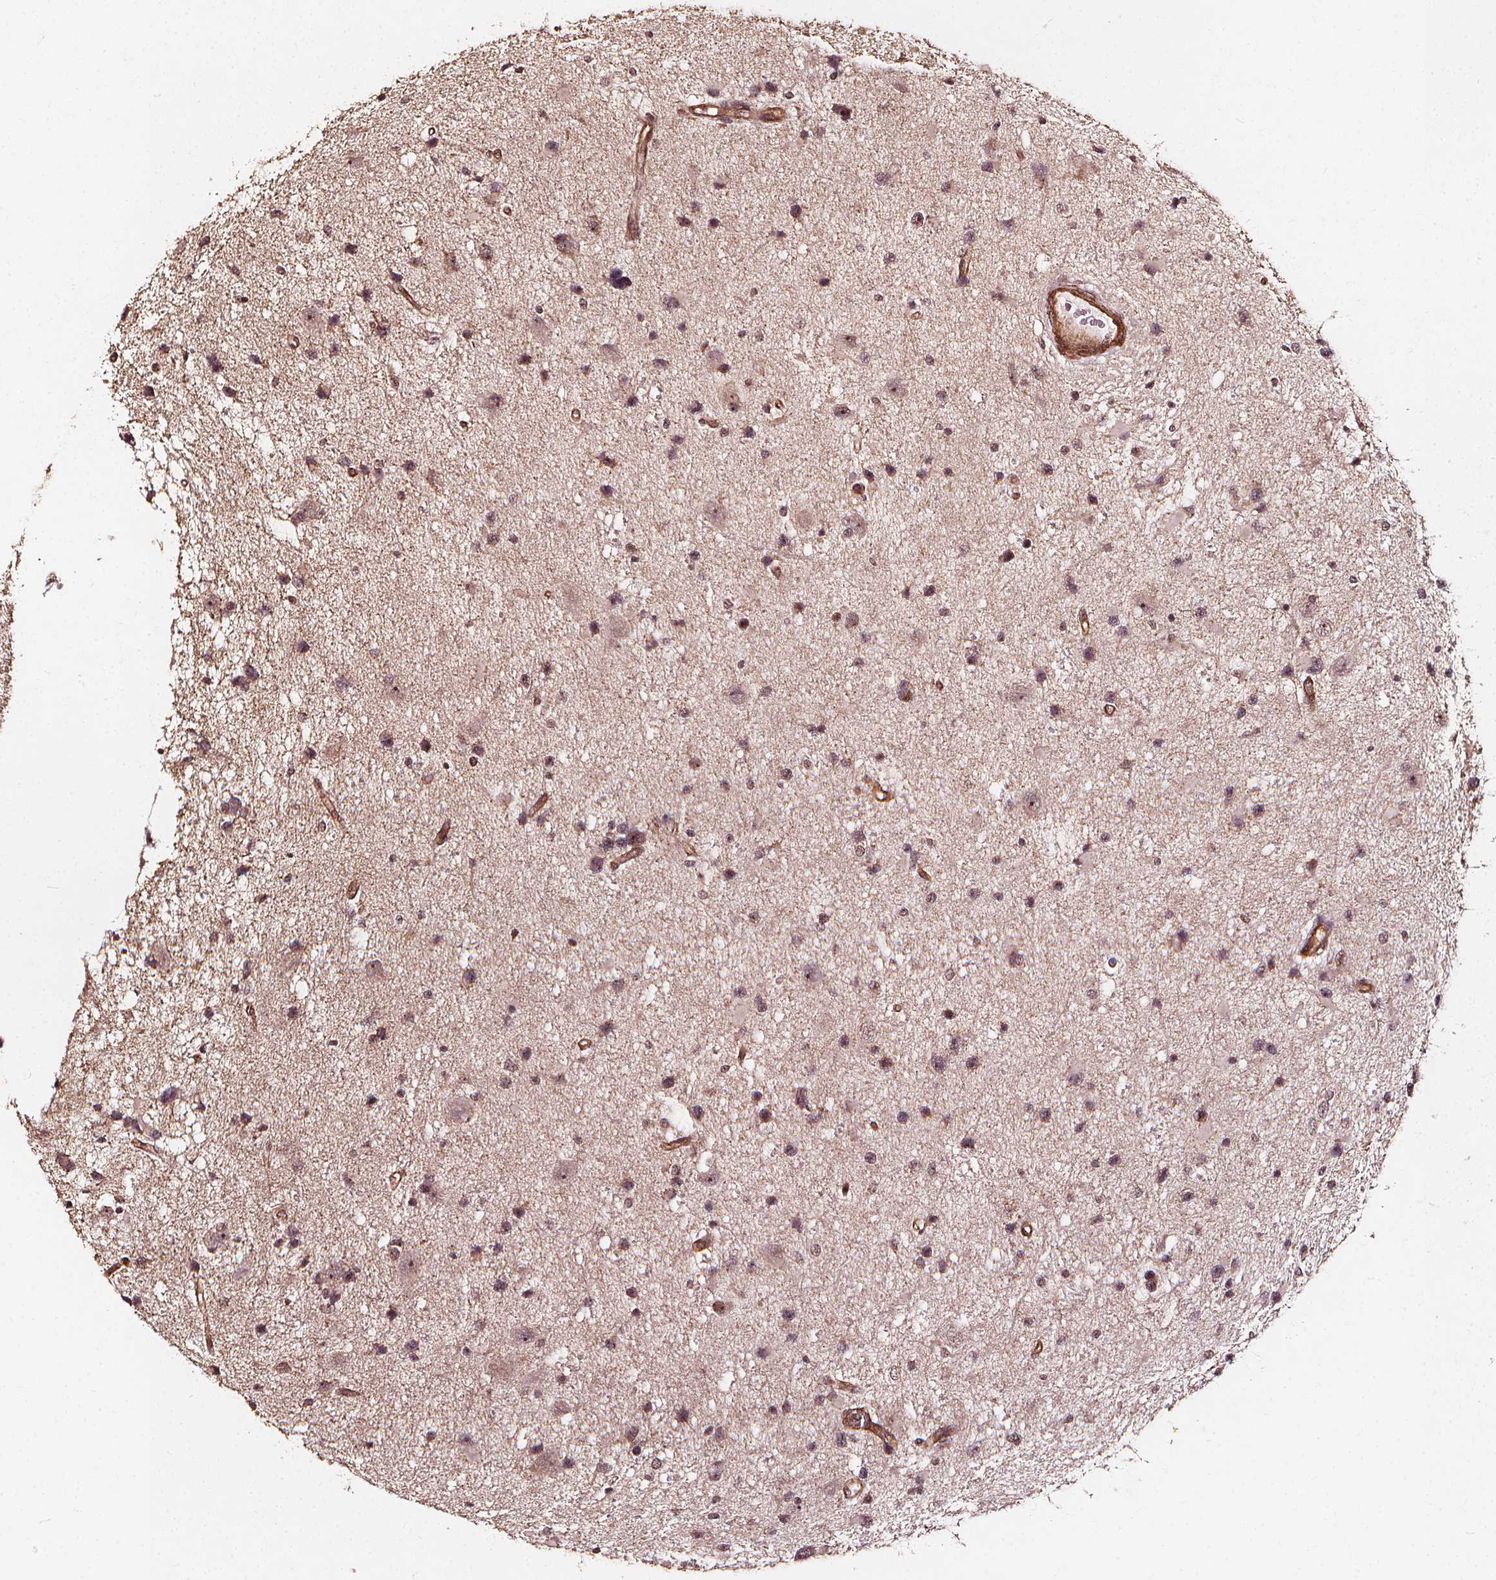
{"staining": {"intensity": "moderate", "quantity": ">75%", "location": "nuclear"}, "tissue": "glioma", "cell_type": "Tumor cells", "image_type": "cancer", "snomed": [{"axis": "morphology", "description": "Glioma, malignant, Low grade"}, {"axis": "topography", "description": "Brain"}], "caption": "Human low-grade glioma (malignant) stained with a protein marker demonstrates moderate staining in tumor cells.", "gene": "EXOSC9", "patient": {"sex": "female", "age": 32}}